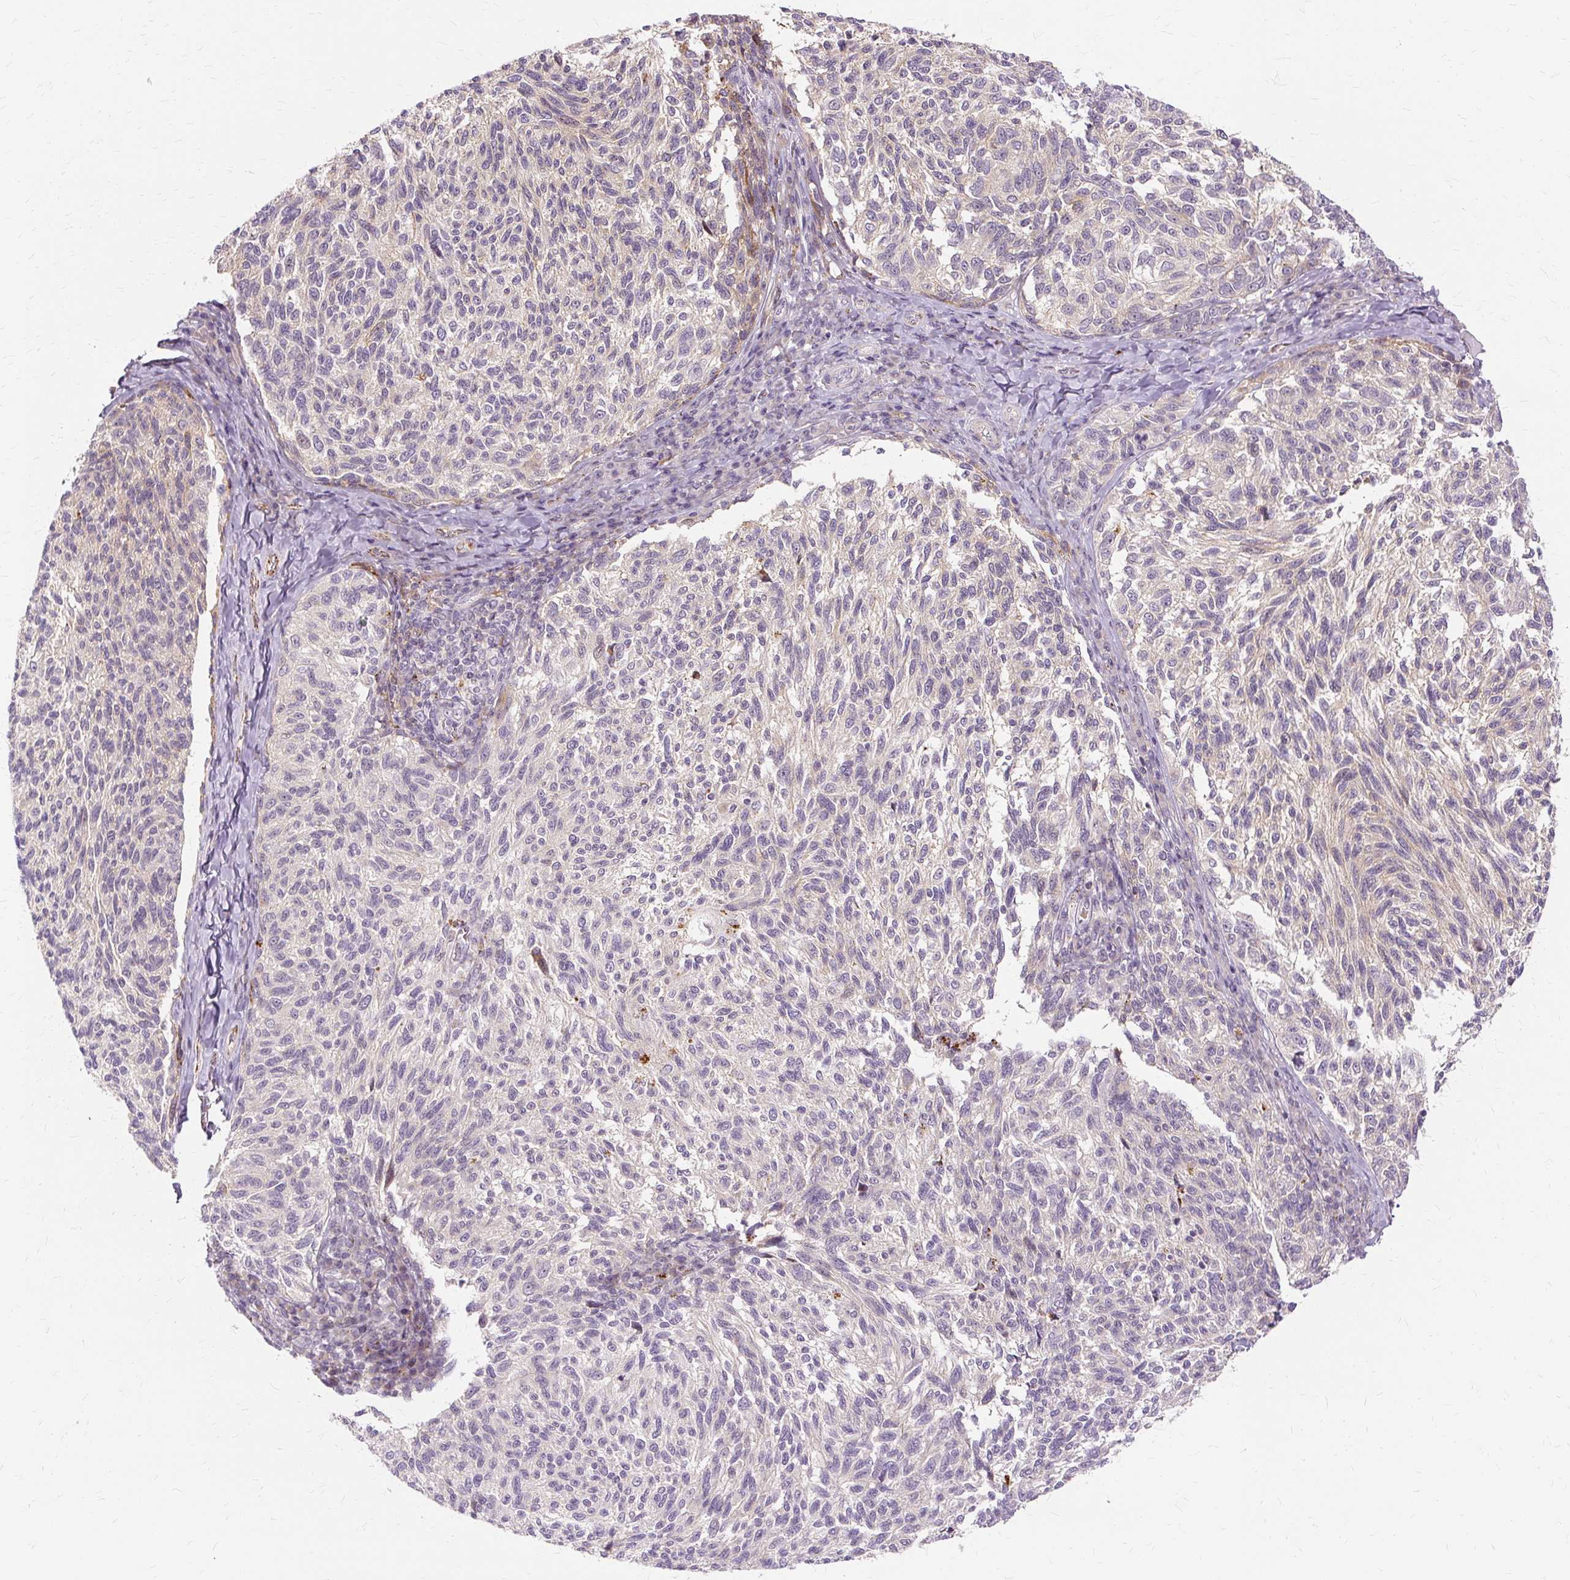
{"staining": {"intensity": "negative", "quantity": "none", "location": "none"}, "tissue": "melanoma", "cell_type": "Tumor cells", "image_type": "cancer", "snomed": [{"axis": "morphology", "description": "Malignant melanoma, NOS"}, {"axis": "topography", "description": "Skin"}], "caption": "Immunohistochemistry of human melanoma demonstrates no positivity in tumor cells.", "gene": "MMACHC", "patient": {"sex": "female", "age": 73}}